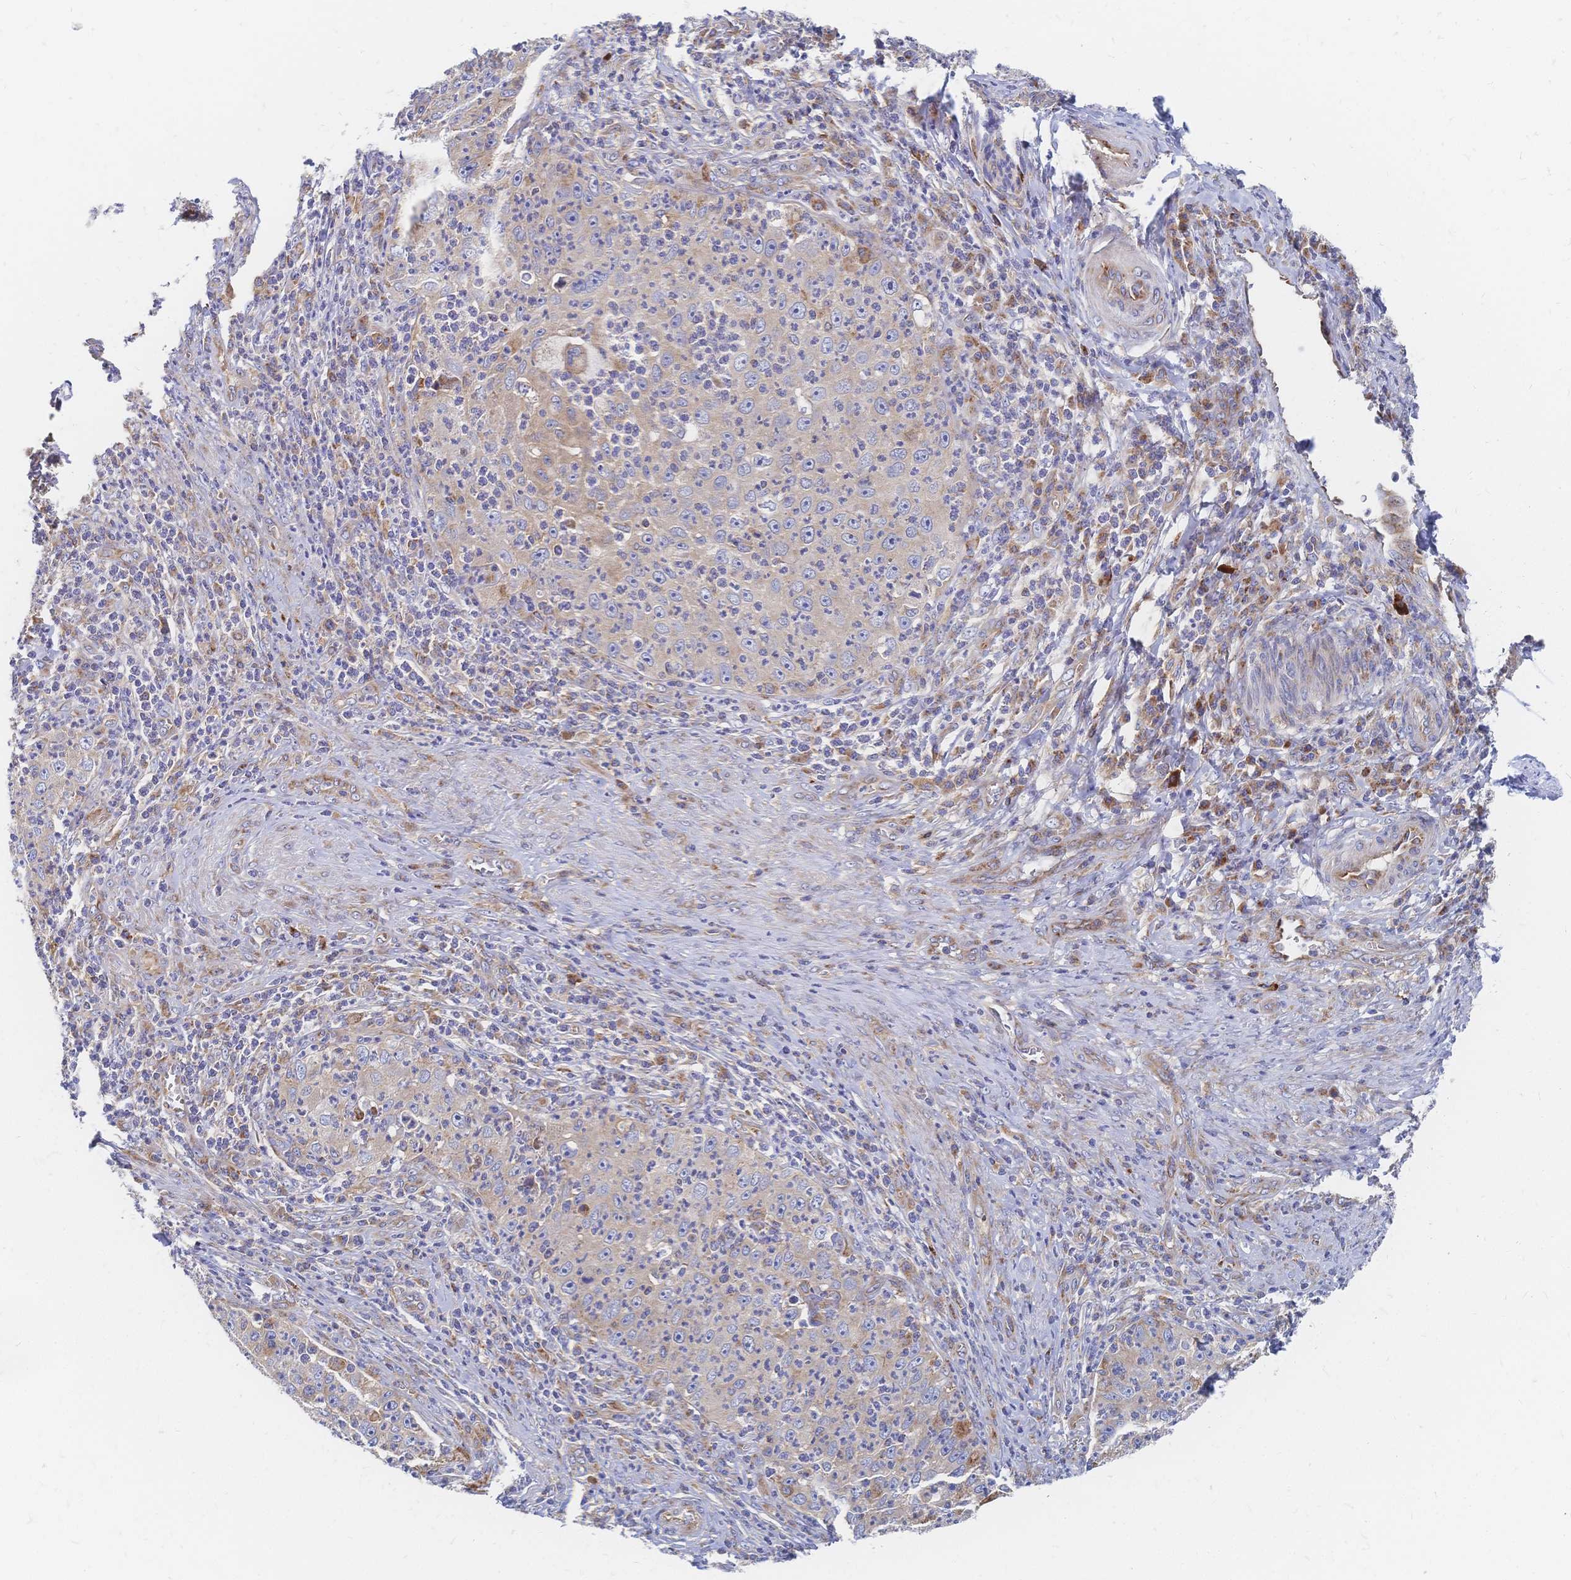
{"staining": {"intensity": "negative", "quantity": "none", "location": "none"}, "tissue": "cervical cancer", "cell_type": "Tumor cells", "image_type": "cancer", "snomed": [{"axis": "morphology", "description": "Squamous cell carcinoma, NOS"}, {"axis": "topography", "description": "Cervix"}], "caption": "Immunohistochemical staining of human cervical cancer (squamous cell carcinoma) exhibits no significant staining in tumor cells.", "gene": "SORBS1", "patient": {"sex": "female", "age": 30}}